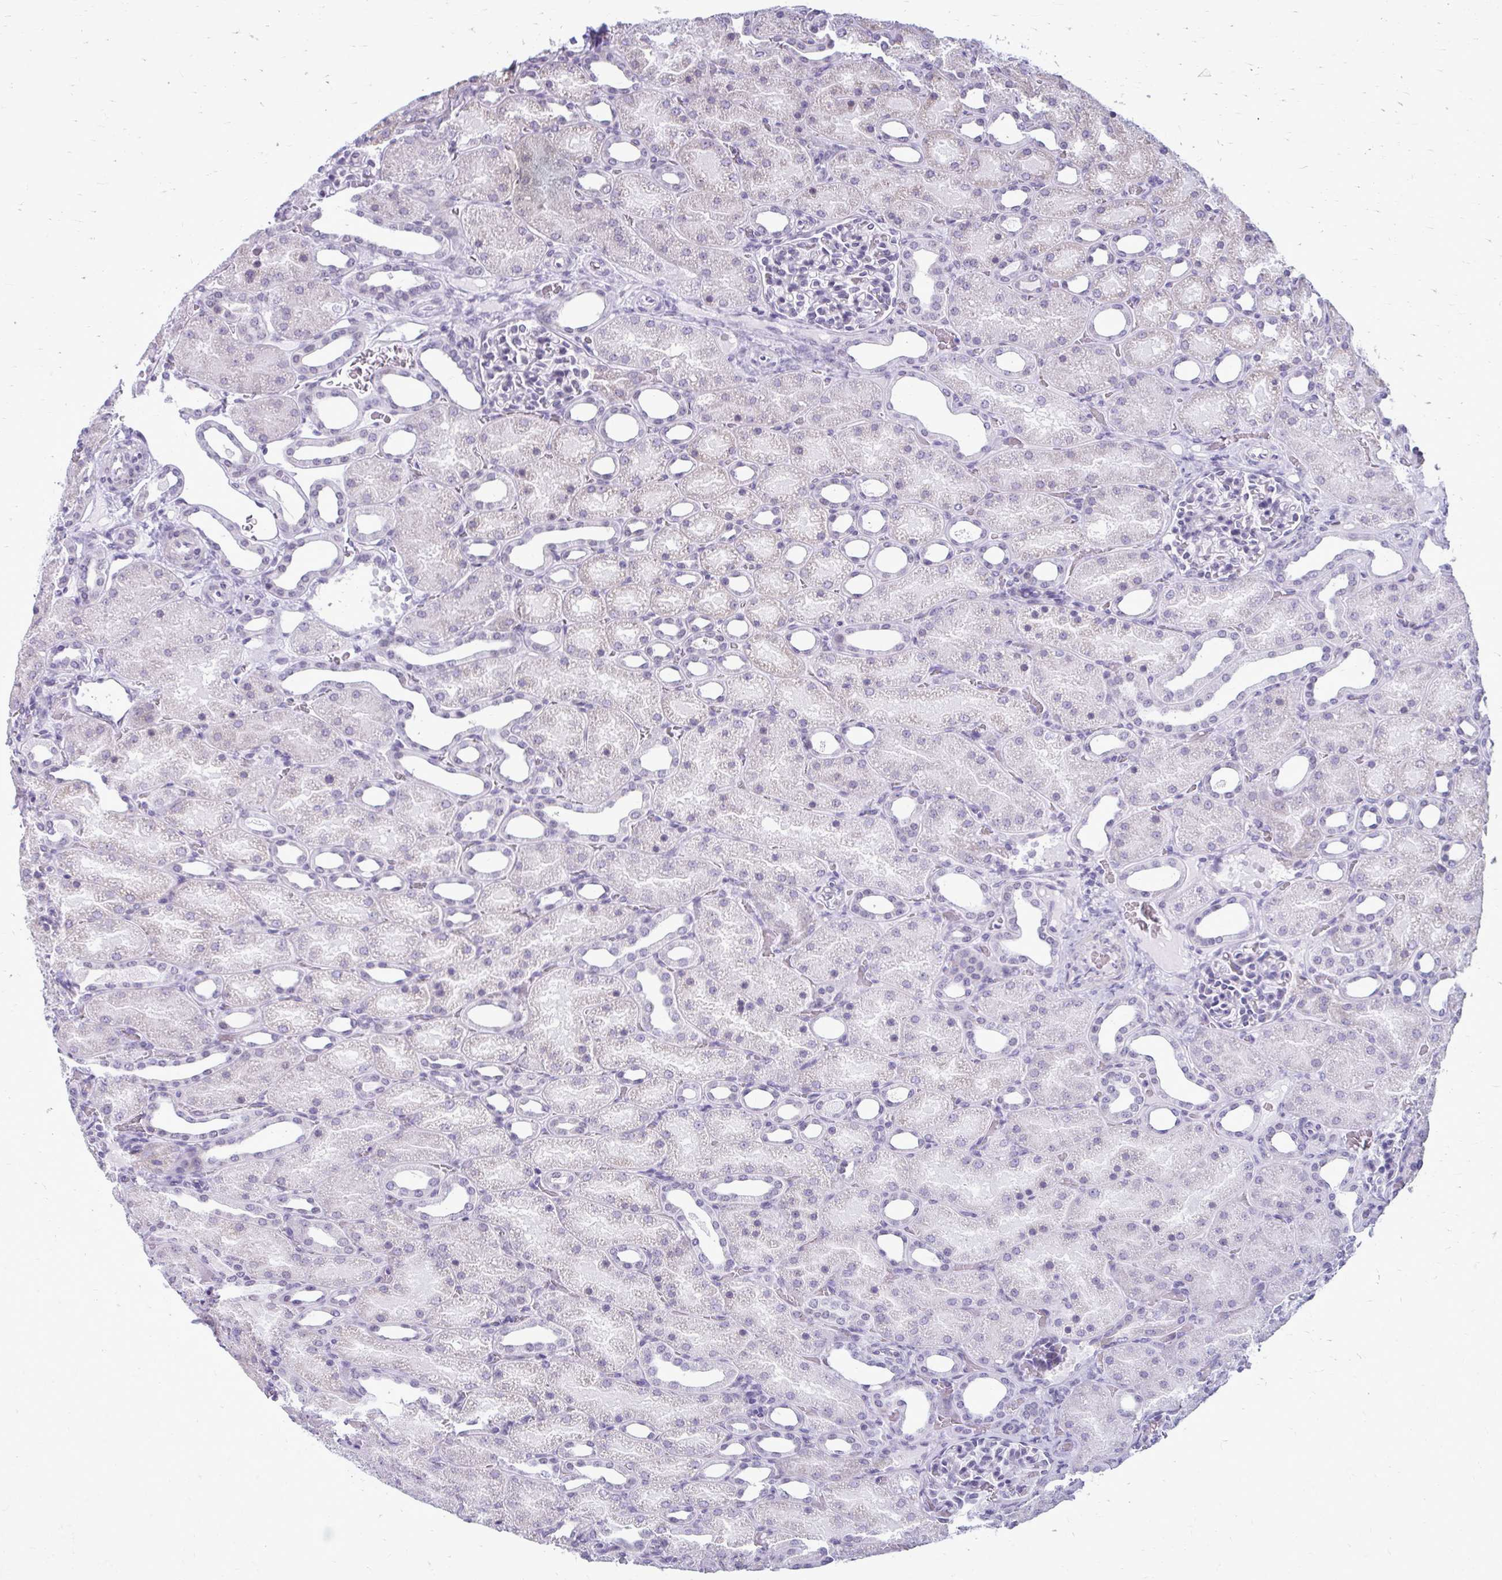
{"staining": {"intensity": "negative", "quantity": "none", "location": "none"}, "tissue": "kidney", "cell_type": "Cells in glomeruli", "image_type": "normal", "snomed": [{"axis": "morphology", "description": "Normal tissue, NOS"}, {"axis": "topography", "description": "Kidney"}], "caption": "Unremarkable kidney was stained to show a protein in brown. There is no significant positivity in cells in glomeruli. (DAB (3,3'-diaminobenzidine) immunohistochemistry (IHC) visualized using brightfield microscopy, high magnification).", "gene": "PROSER1", "patient": {"sex": "male", "age": 2}}